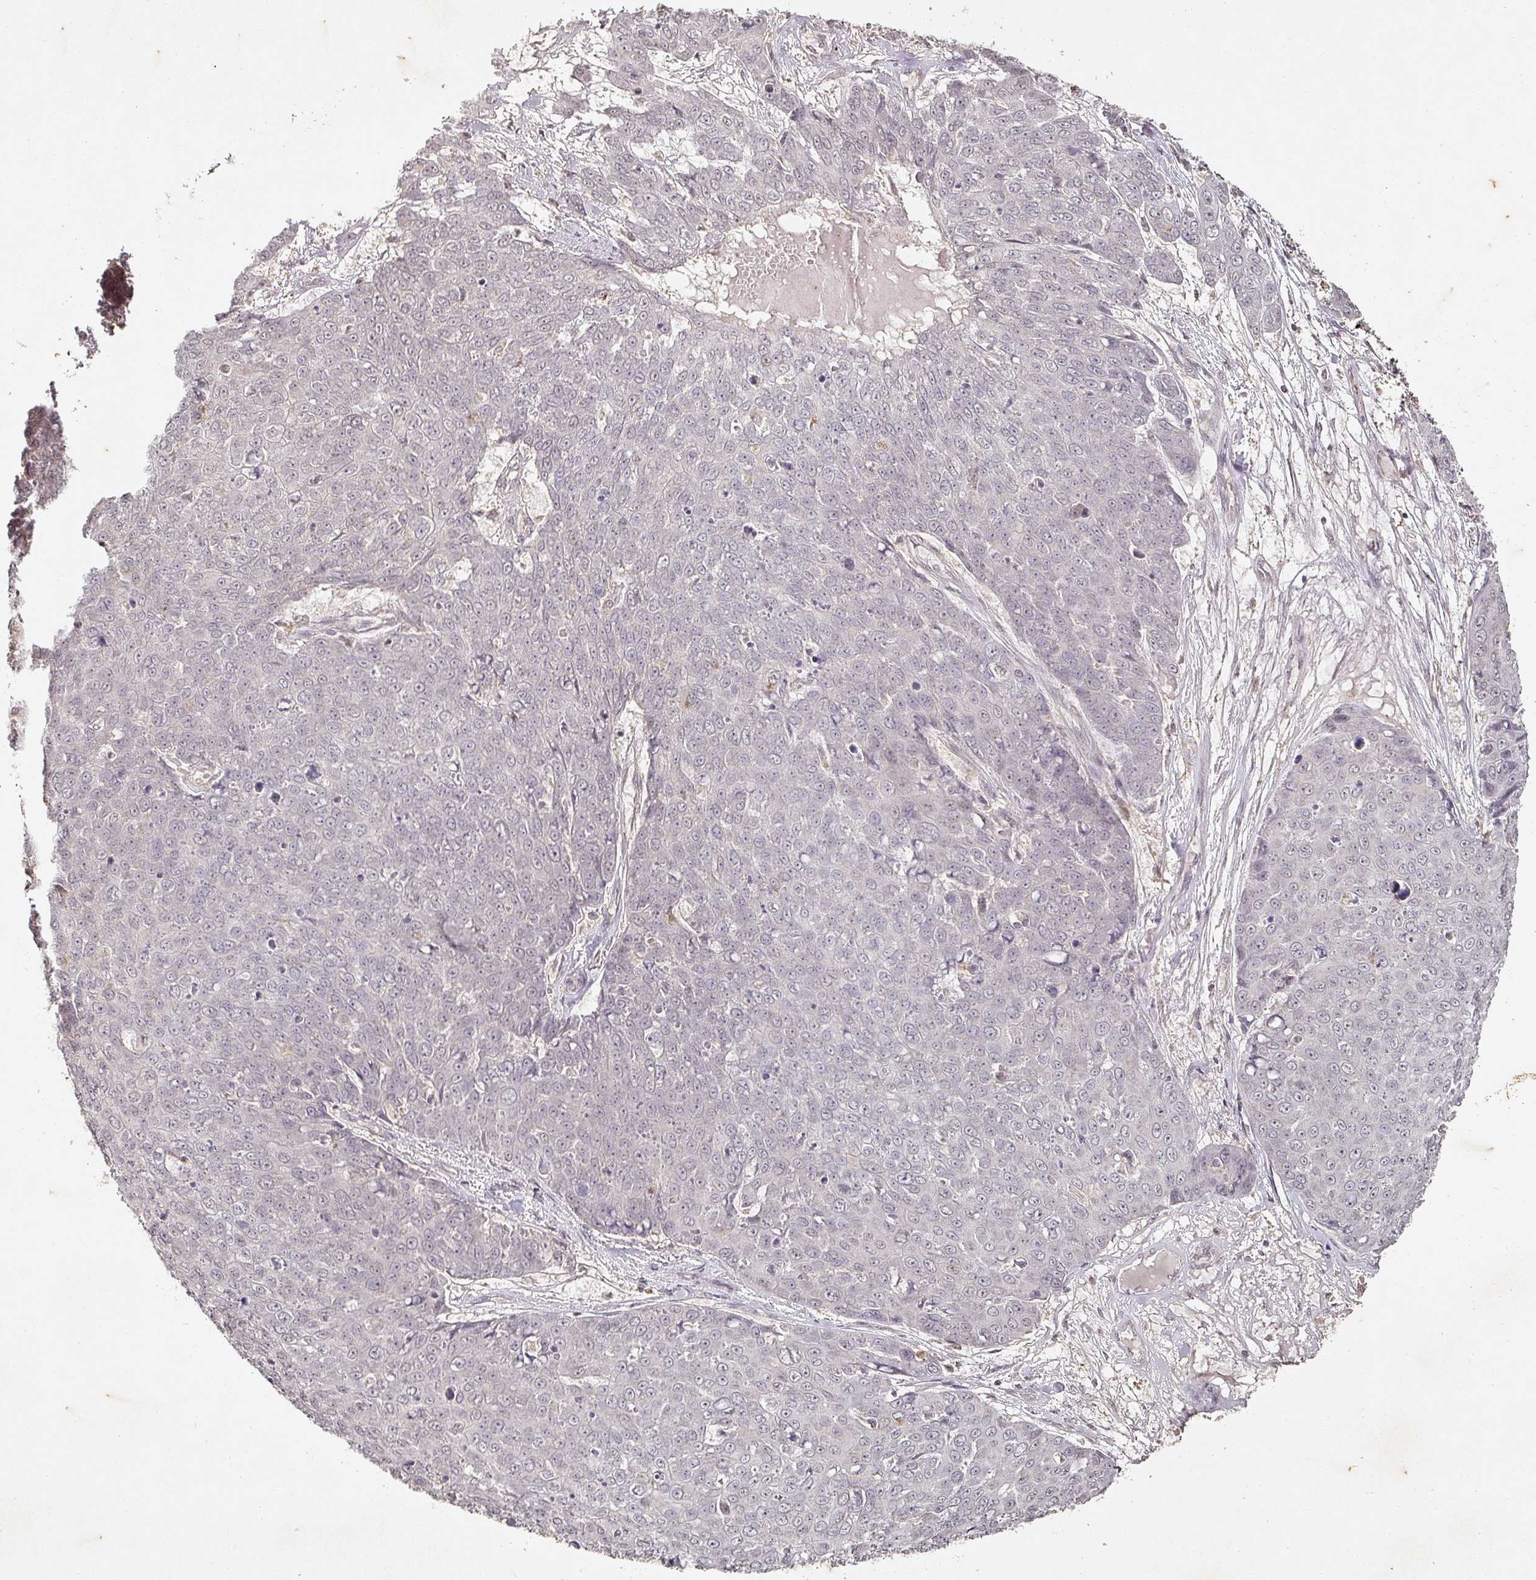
{"staining": {"intensity": "negative", "quantity": "none", "location": "none"}, "tissue": "skin cancer", "cell_type": "Tumor cells", "image_type": "cancer", "snomed": [{"axis": "morphology", "description": "Squamous cell carcinoma, NOS"}, {"axis": "topography", "description": "Skin"}], "caption": "Immunohistochemistry (IHC) histopathology image of human skin squamous cell carcinoma stained for a protein (brown), which shows no staining in tumor cells. (Brightfield microscopy of DAB (3,3'-diaminobenzidine) immunohistochemistry (IHC) at high magnification).", "gene": "CAPN5", "patient": {"sex": "male", "age": 71}}